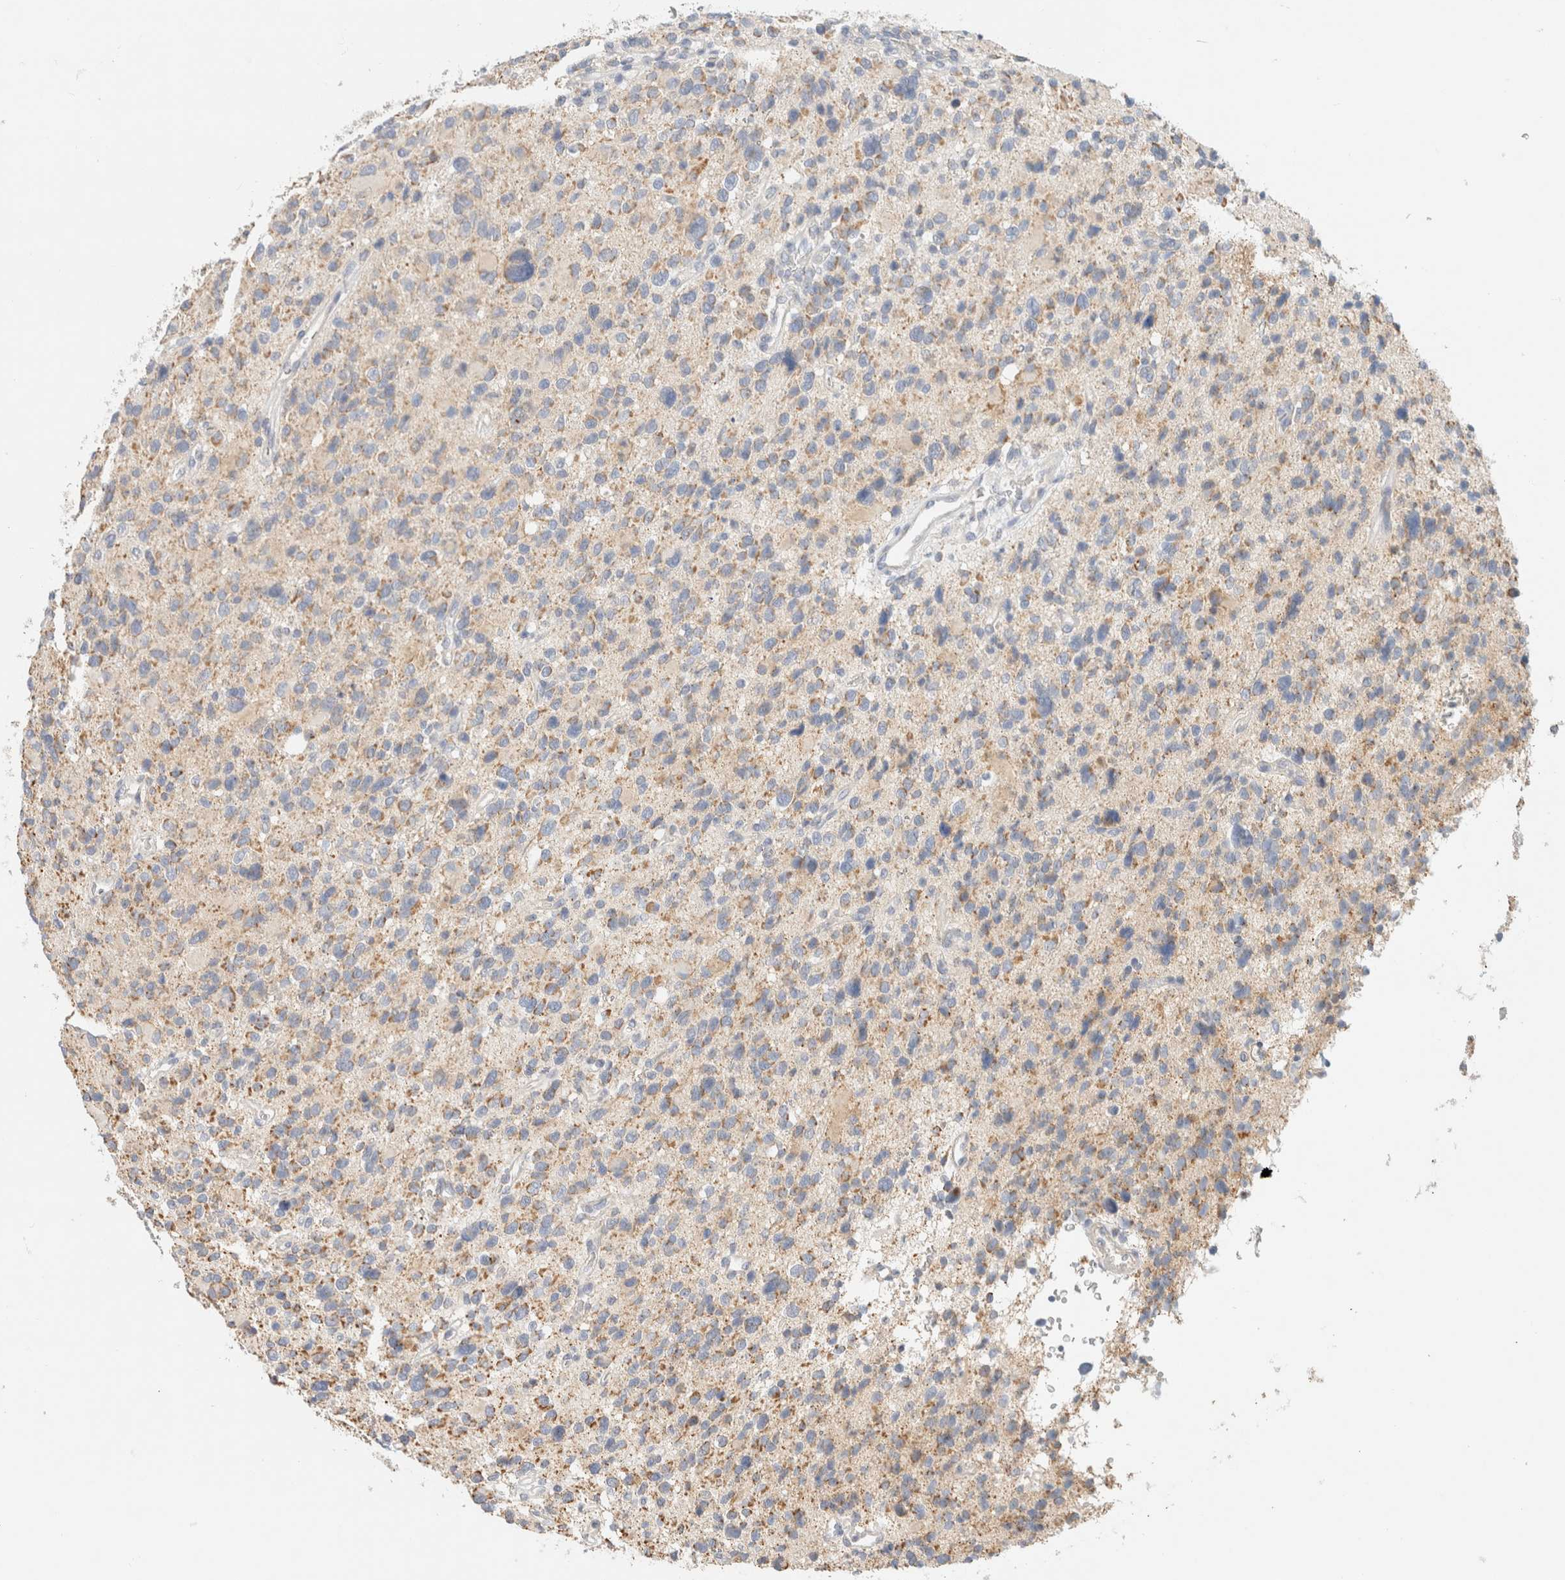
{"staining": {"intensity": "weak", "quantity": ">75%", "location": "cytoplasmic/membranous"}, "tissue": "glioma", "cell_type": "Tumor cells", "image_type": "cancer", "snomed": [{"axis": "morphology", "description": "Glioma, malignant, High grade"}, {"axis": "topography", "description": "Brain"}], "caption": "An immunohistochemistry (IHC) histopathology image of neoplastic tissue is shown. Protein staining in brown shows weak cytoplasmic/membranous positivity in malignant glioma (high-grade) within tumor cells.", "gene": "HDHD3", "patient": {"sex": "male", "age": 48}}